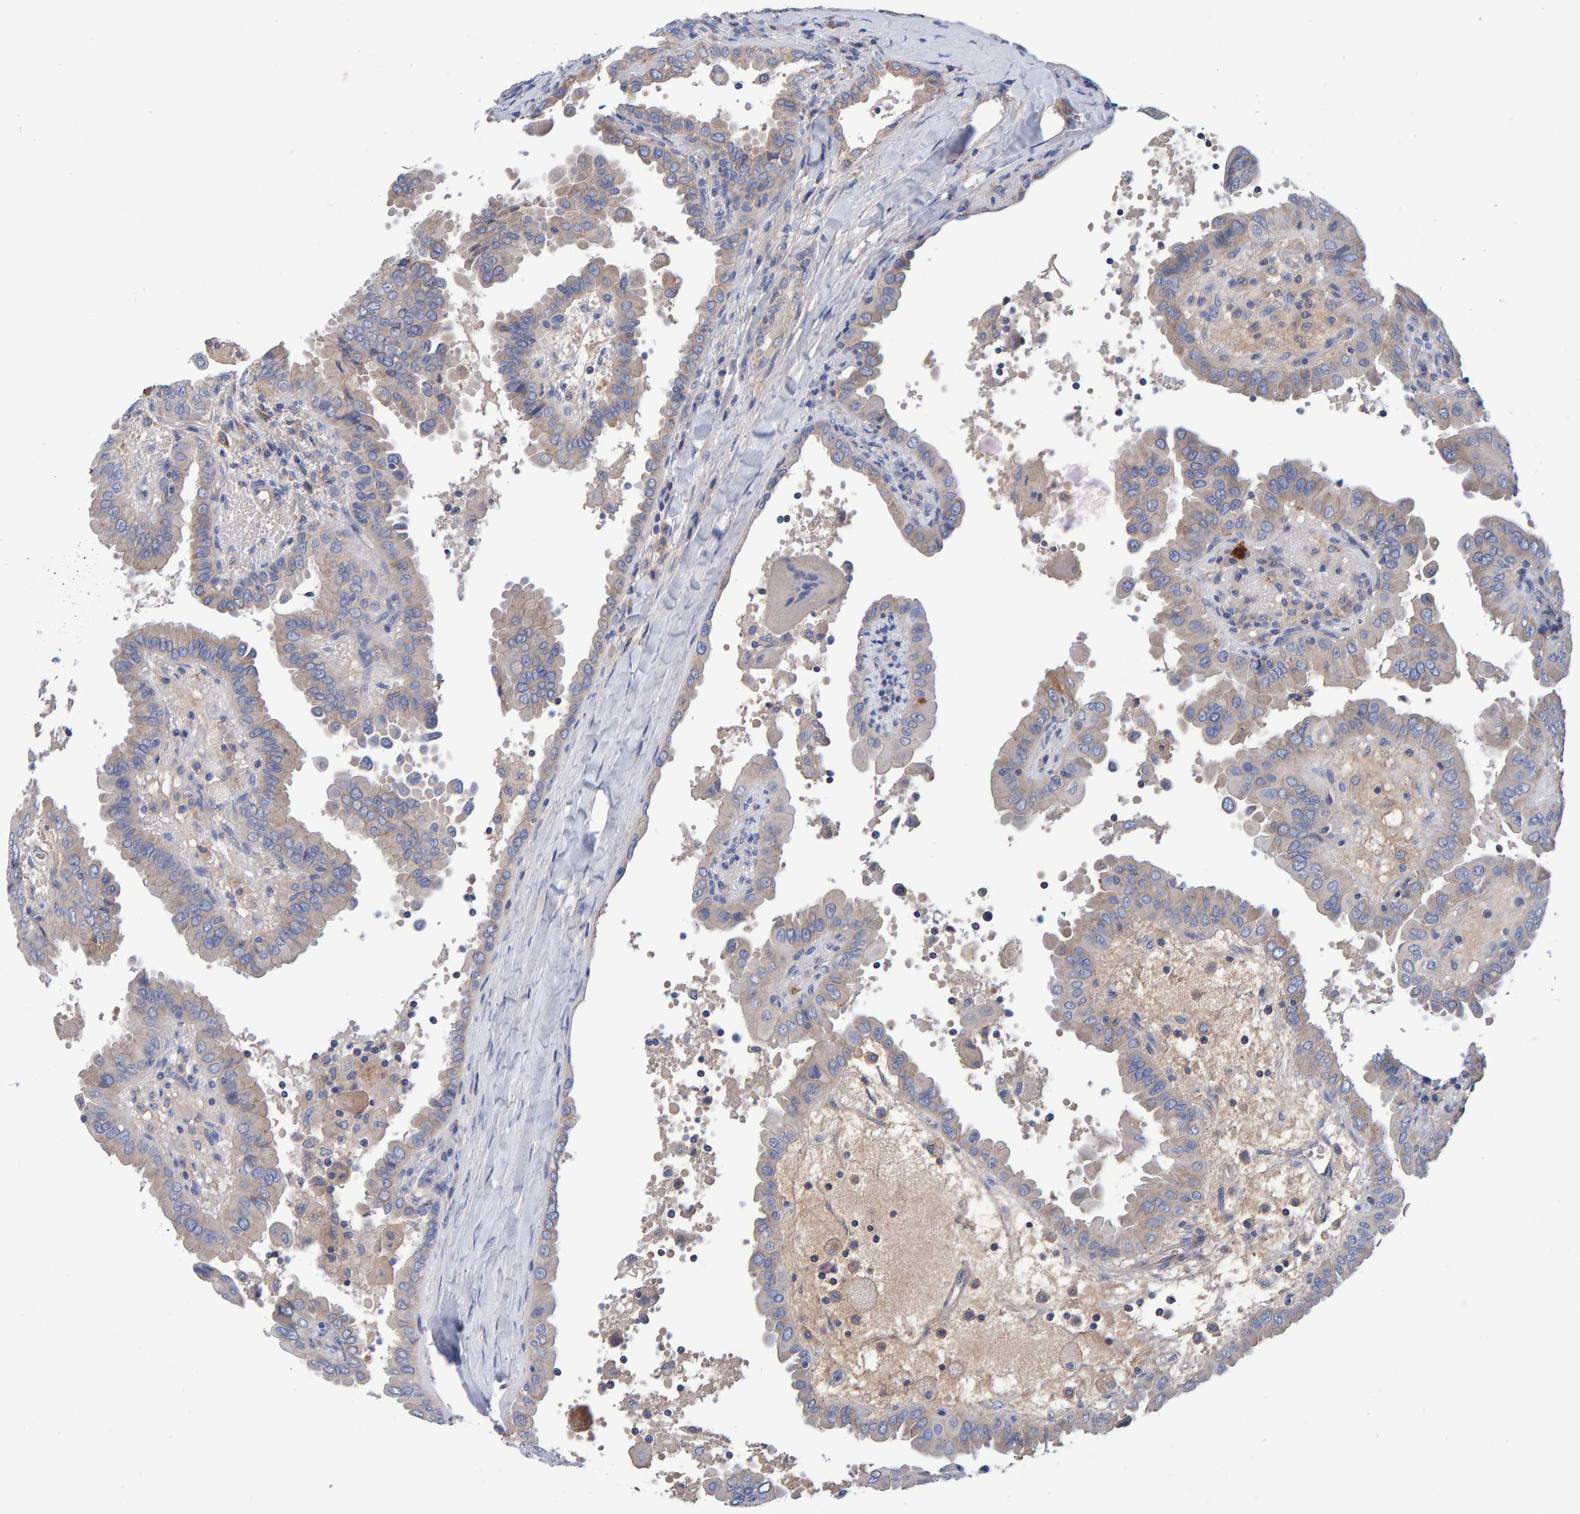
{"staining": {"intensity": "weak", "quantity": "<25%", "location": "cytoplasmic/membranous"}, "tissue": "thyroid cancer", "cell_type": "Tumor cells", "image_type": "cancer", "snomed": [{"axis": "morphology", "description": "Papillary adenocarcinoma, NOS"}, {"axis": "topography", "description": "Thyroid gland"}], "caption": "Papillary adenocarcinoma (thyroid) was stained to show a protein in brown. There is no significant positivity in tumor cells. (Stains: DAB (3,3'-diaminobenzidine) immunohistochemistry (IHC) with hematoxylin counter stain, Microscopy: brightfield microscopy at high magnification).", "gene": "EFR3A", "patient": {"sex": "male", "age": 33}}